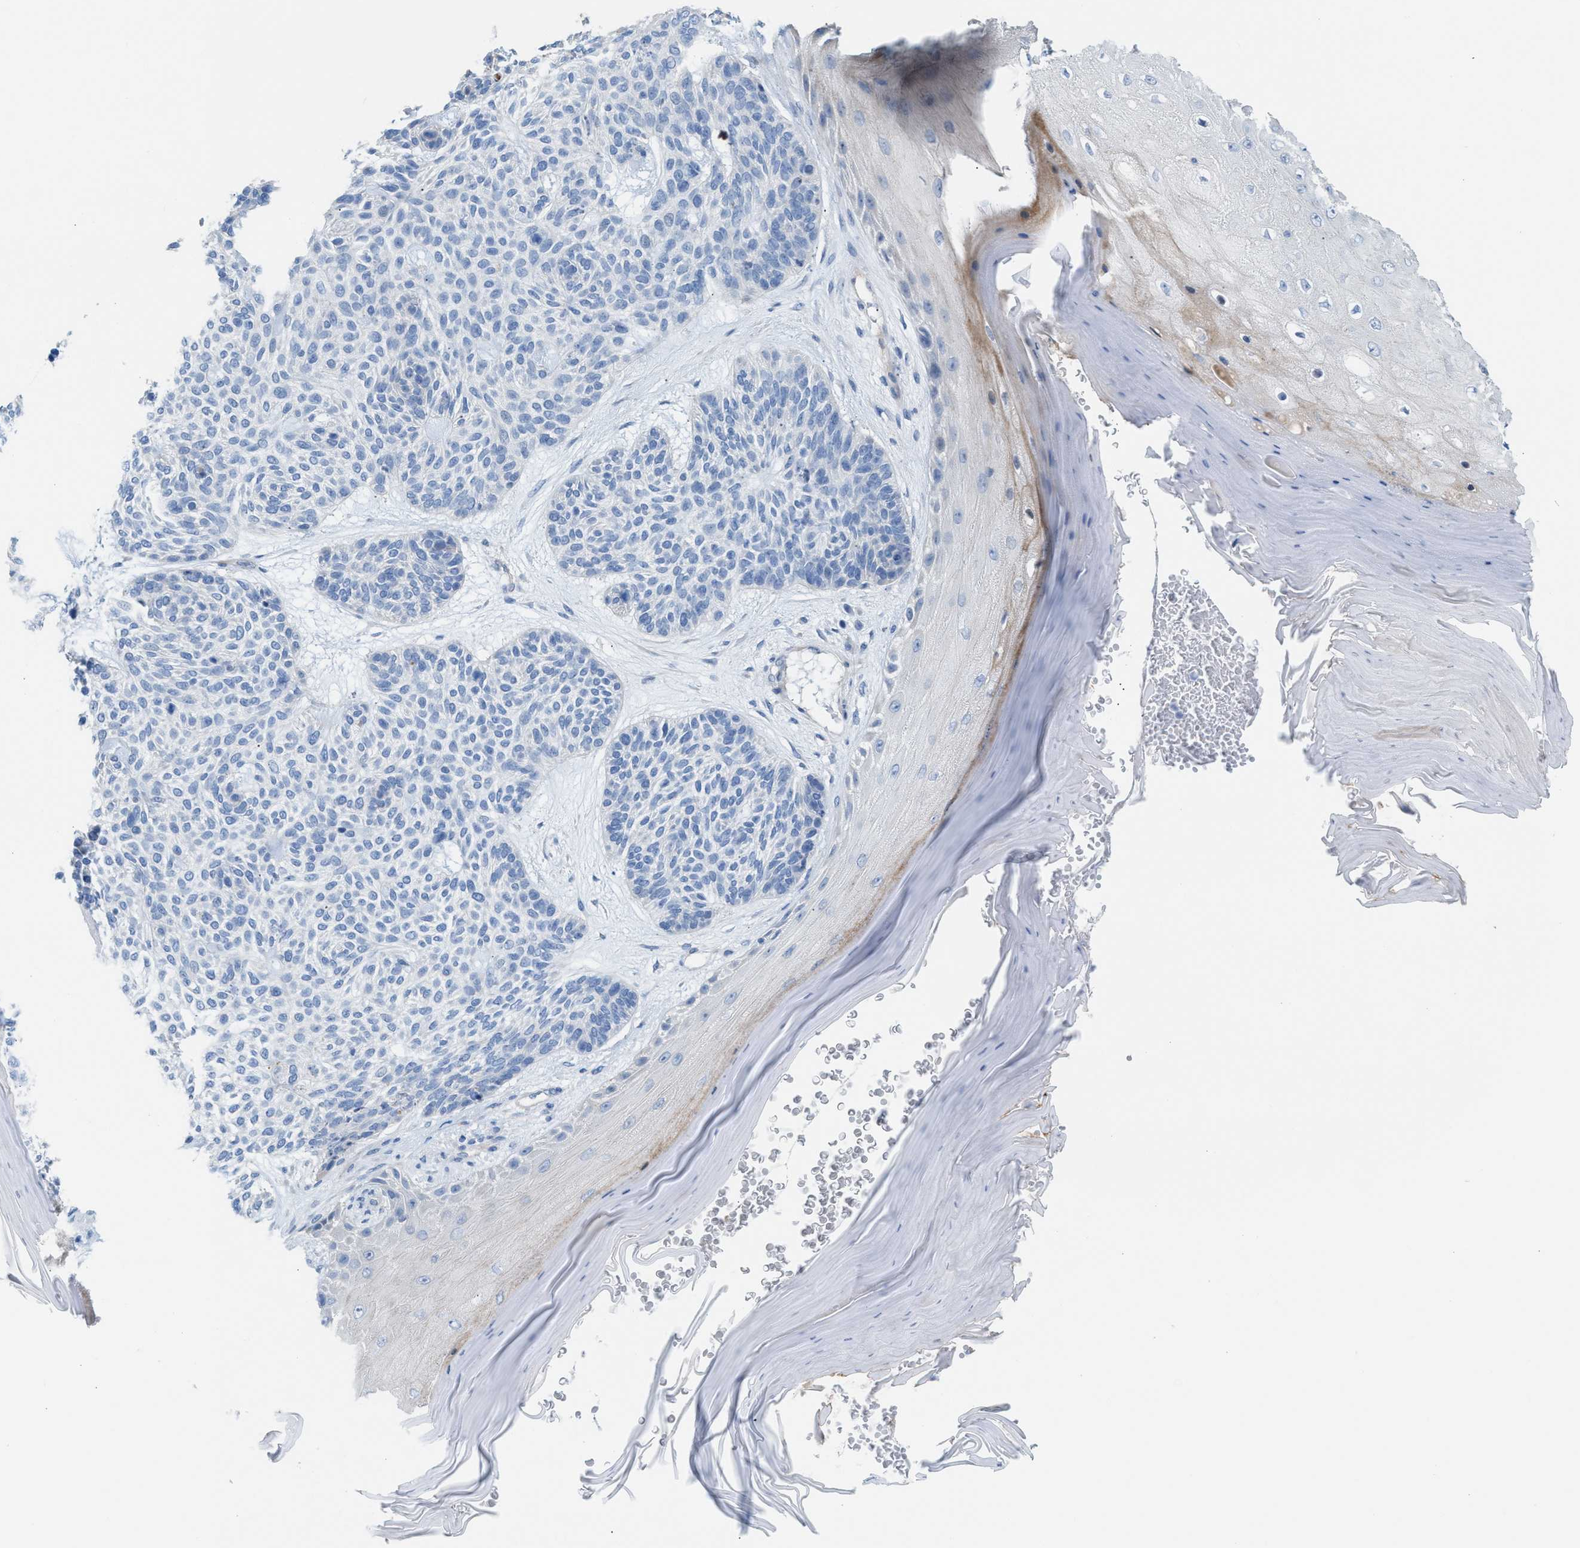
{"staining": {"intensity": "negative", "quantity": "none", "location": "none"}, "tissue": "skin cancer", "cell_type": "Tumor cells", "image_type": "cancer", "snomed": [{"axis": "morphology", "description": "Basal cell carcinoma"}, {"axis": "morphology", "description": "Adnexal tumor, benign"}, {"axis": "topography", "description": "Skin"}], "caption": "Skin basal cell carcinoma stained for a protein using immunohistochemistry demonstrates no expression tumor cells.", "gene": "MPP3", "patient": {"sex": "female", "age": 42}}